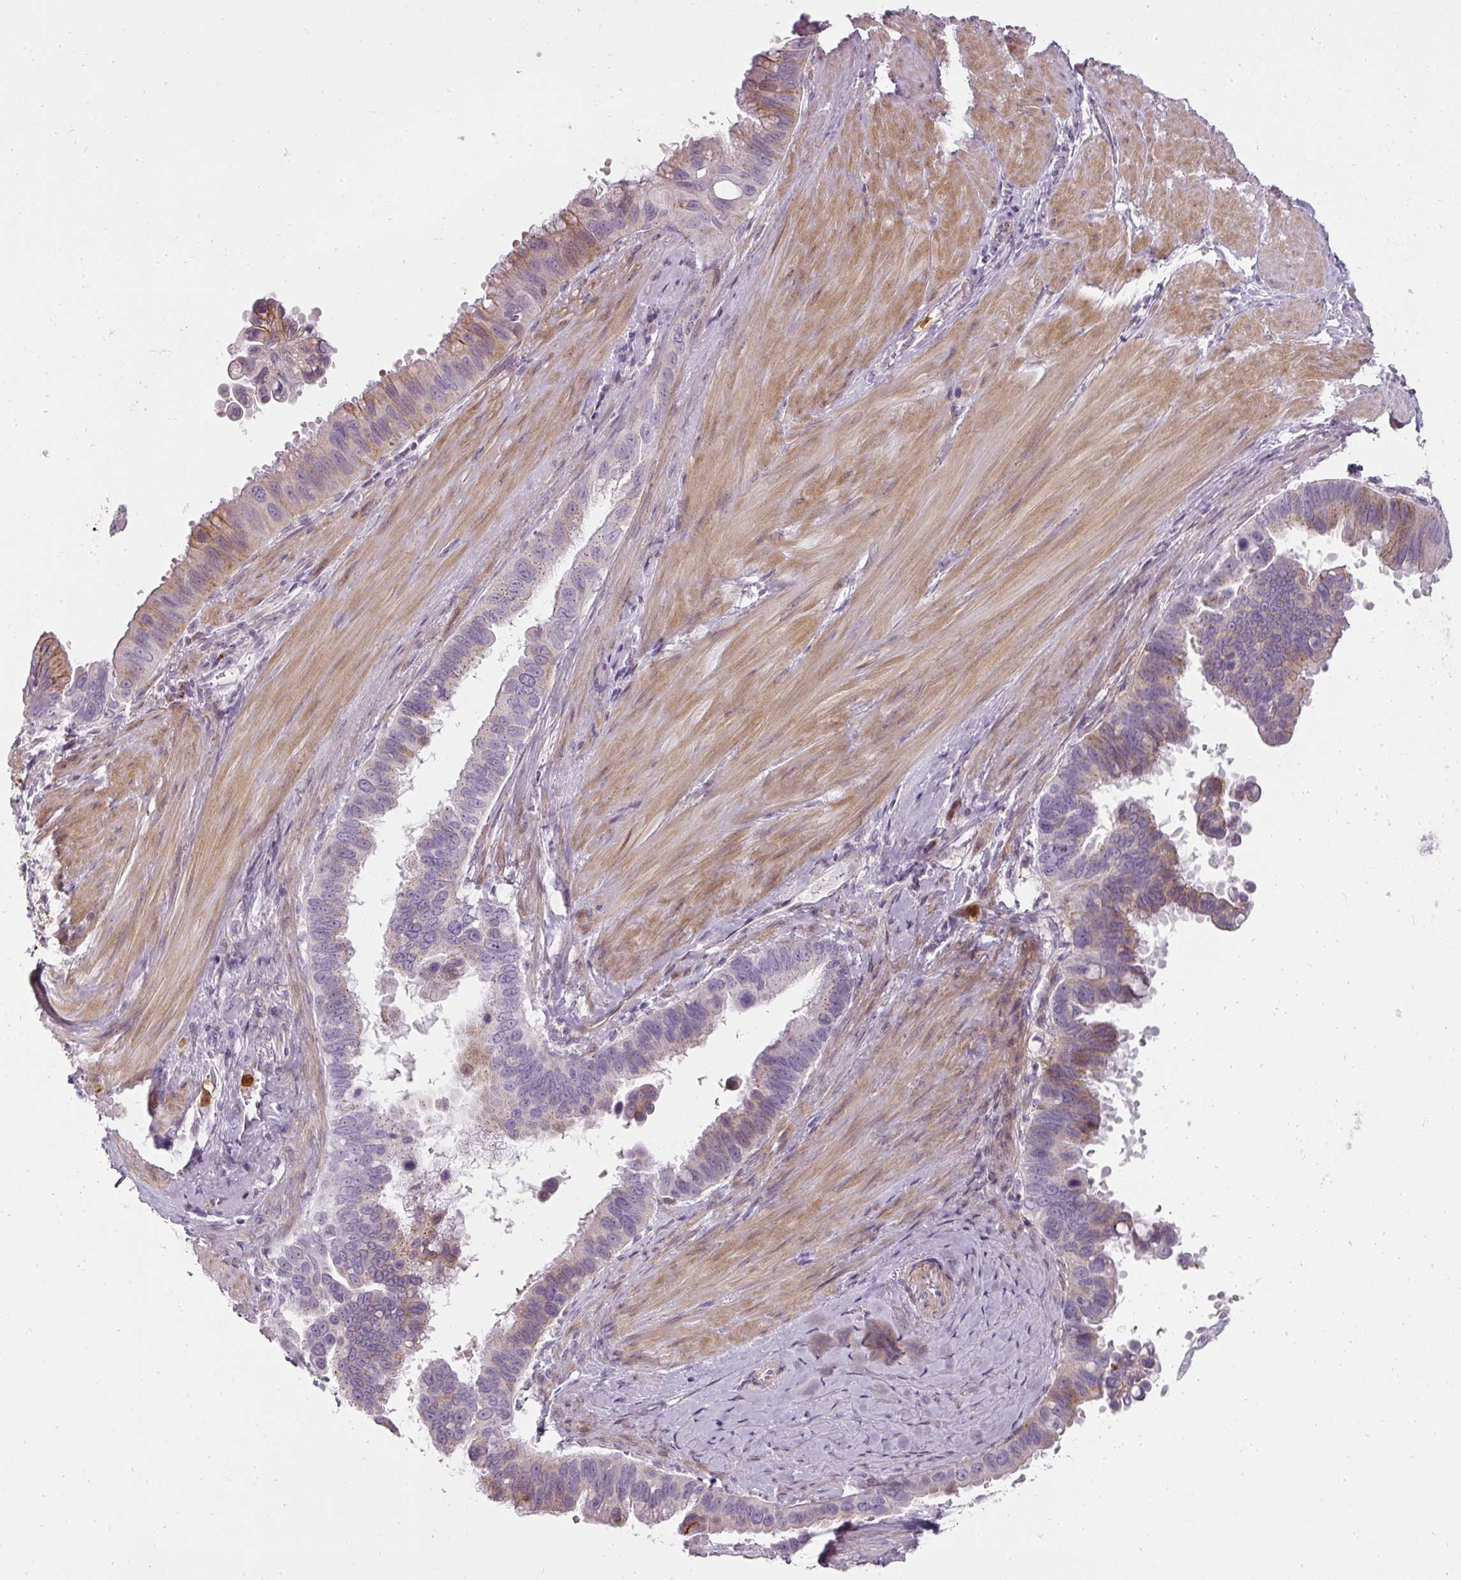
{"staining": {"intensity": "weak", "quantity": "25%-75%", "location": "cytoplasmic/membranous"}, "tissue": "pancreatic cancer", "cell_type": "Tumor cells", "image_type": "cancer", "snomed": [{"axis": "morphology", "description": "Inflammation, NOS"}, {"axis": "morphology", "description": "Adenocarcinoma, NOS"}, {"axis": "topography", "description": "Pancreas"}], "caption": "Immunohistochemical staining of human pancreatic cancer displays low levels of weak cytoplasmic/membranous protein expression in approximately 25%-75% of tumor cells.", "gene": "BIK", "patient": {"sex": "female", "age": 56}}